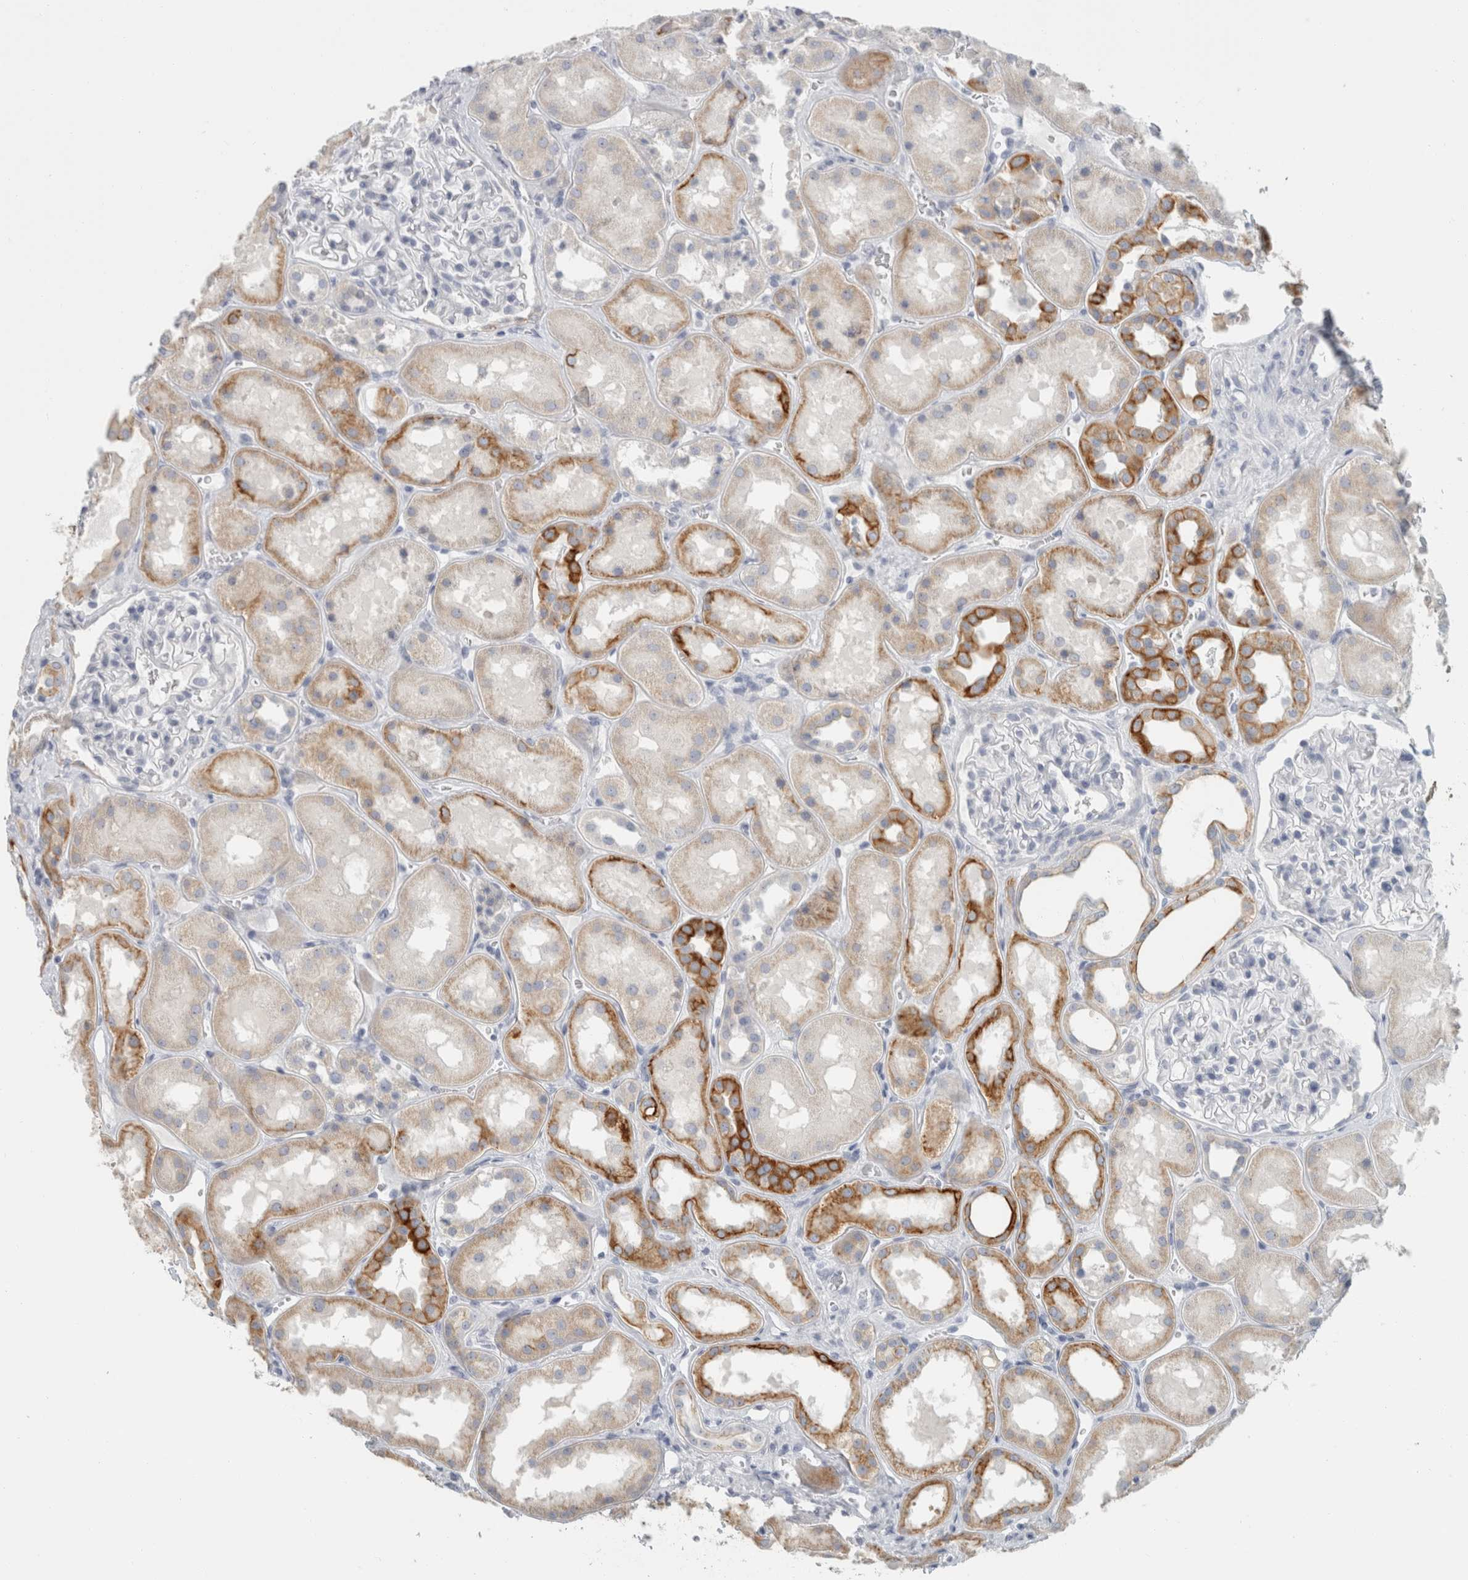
{"staining": {"intensity": "negative", "quantity": "none", "location": "none"}, "tissue": "kidney", "cell_type": "Cells in glomeruli", "image_type": "normal", "snomed": [{"axis": "morphology", "description": "Normal tissue, NOS"}, {"axis": "topography", "description": "Kidney"}], "caption": "Immunohistochemistry of unremarkable human kidney exhibits no expression in cells in glomeruli. (Stains: DAB immunohistochemistry with hematoxylin counter stain, Microscopy: brightfield microscopy at high magnification).", "gene": "SLC28A3", "patient": {"sex": "male", "age": 70}}